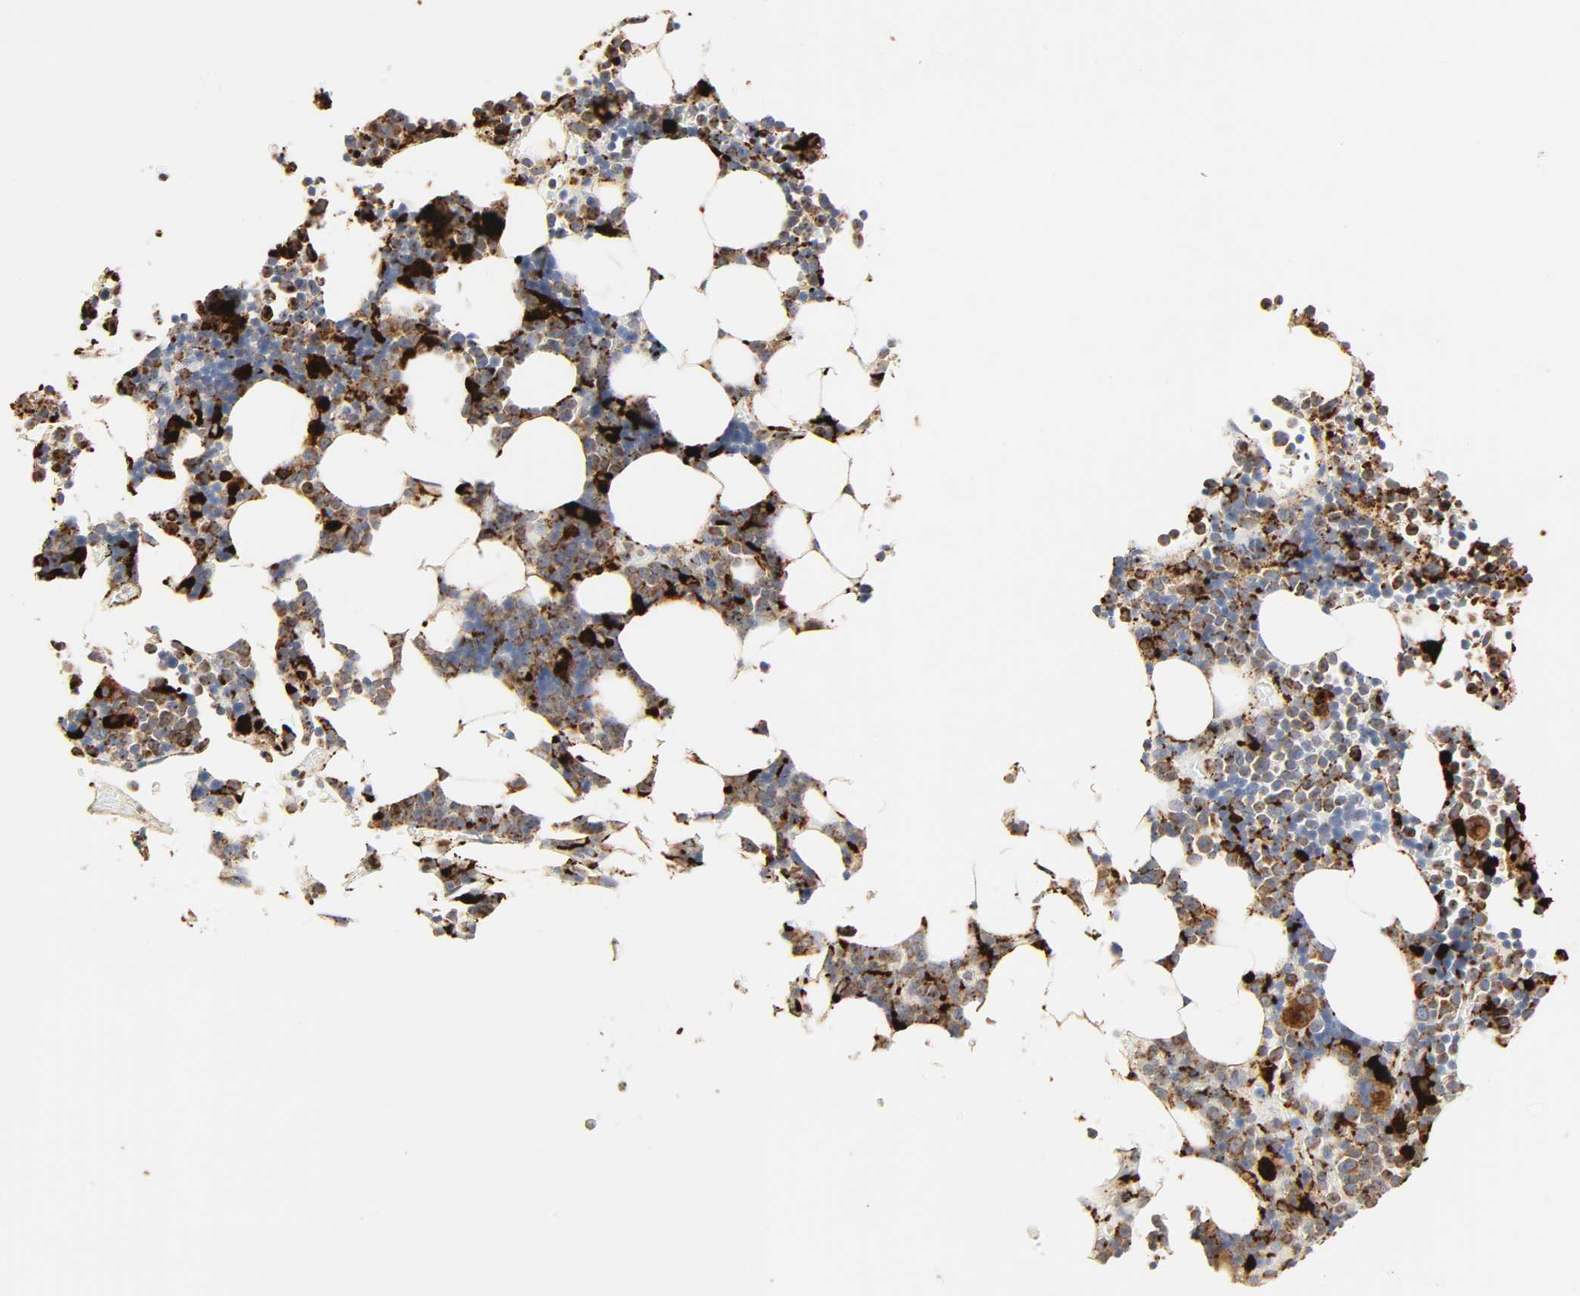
{"staining": {"intensity": "strong", "quantity": "25%-75%", "location": "cytoplasmic/membranous"}, "tissue": "bone marrow", "cell_type": "Hematopoietic cells", "image_type": "normal", "snomed": [{"axis": "morphology", "description": "Normal tissue, NOS"}, {"axis": "topography", "description": "Bone marrow"}], "caption": "Hematopoietic cells exhibit high levels of strong cytoplasmic/membranous staining in about 25%-75% of cells in unremarkable bone marrow. The staining is performed using DAB brown chromogen to label protein expression. The nuclei are counter-stained blue using hematoxylin.", "gene": "PSAP", "patient": {"sex": "female", "age": 73}}